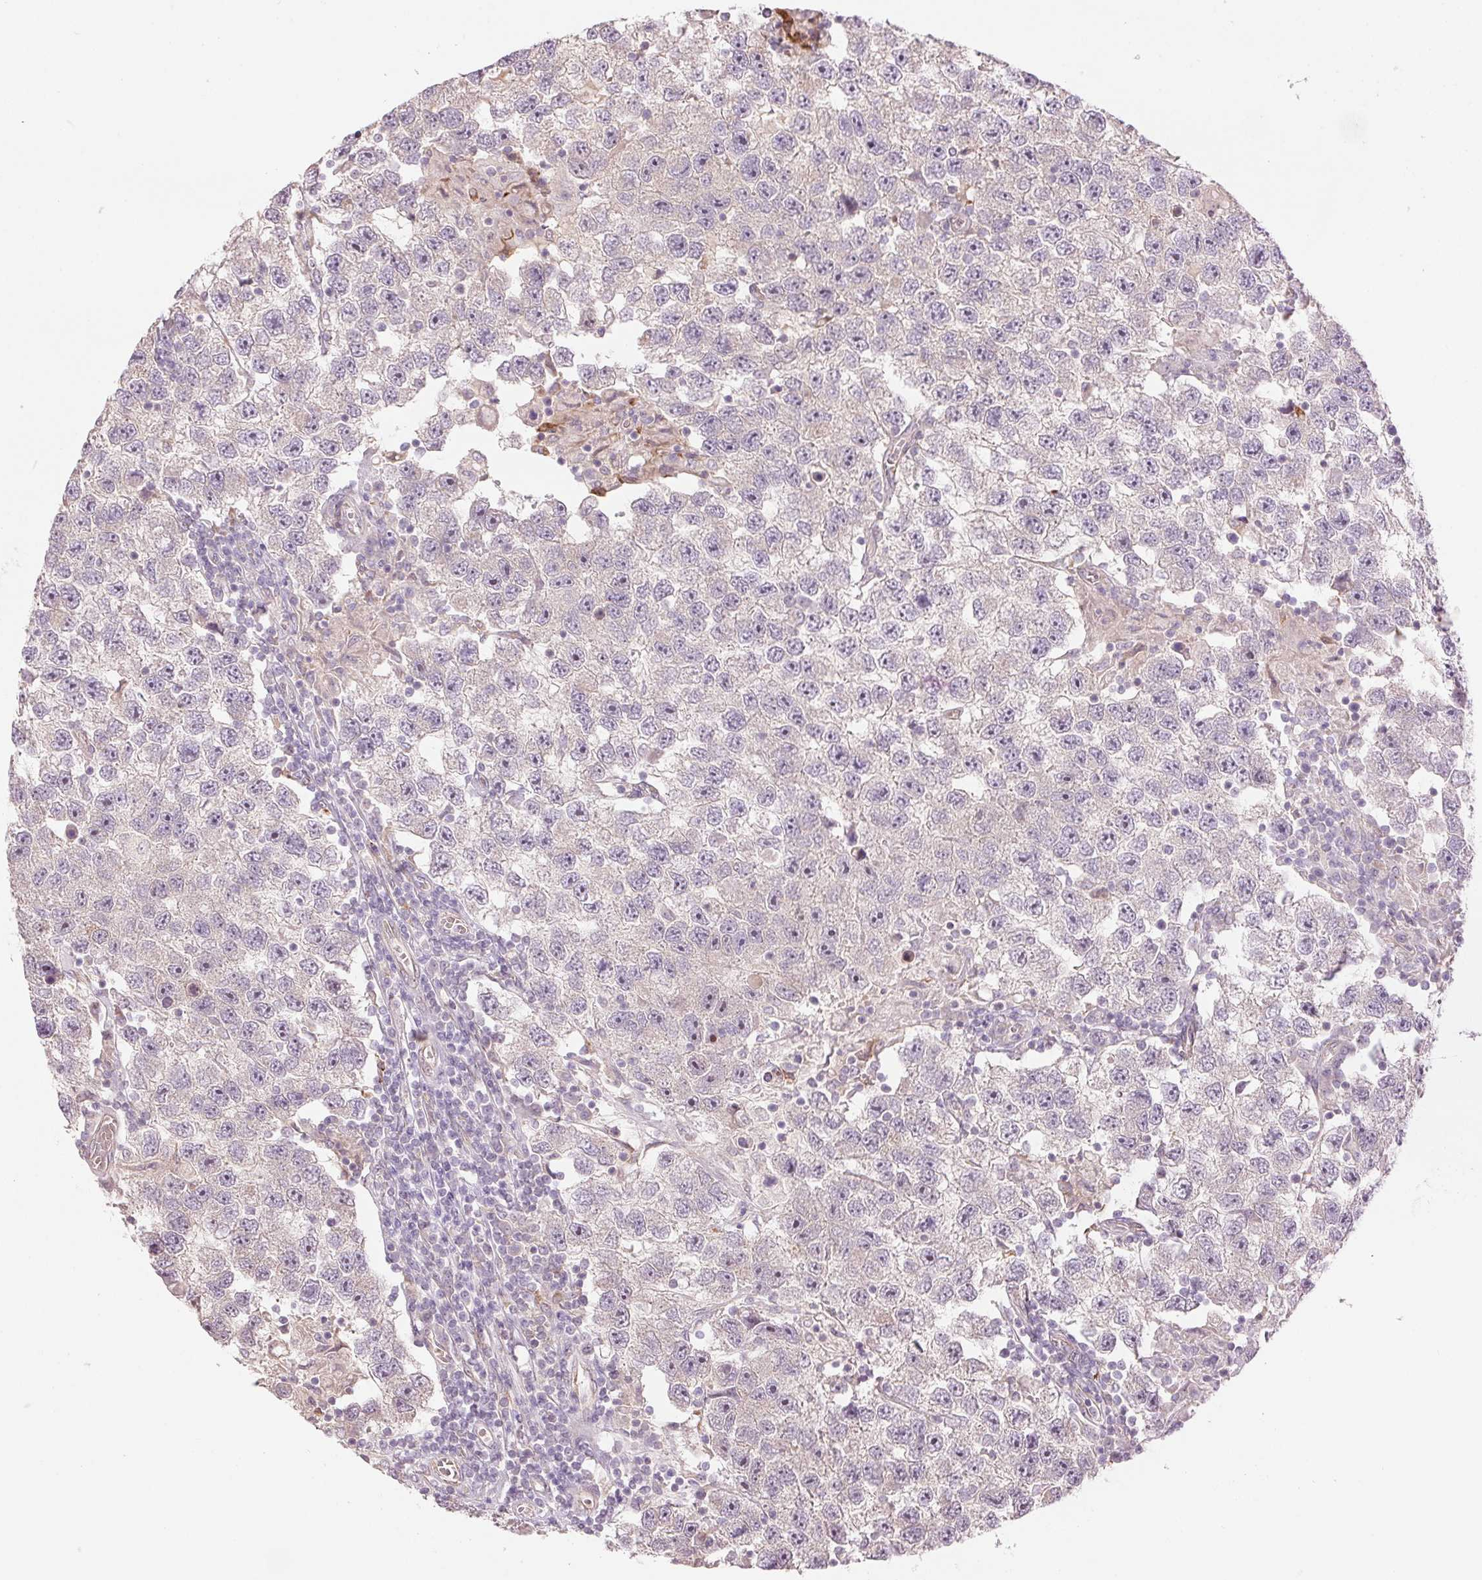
{"staining": {"intensity": "negative", "quantity": "none", "location": "none"}, "tissue": "testis cancer", "cell_type": "Tumor cells", "image_type": "cancer", "snomed": [{"axis": "morphology", "description": "Seminoma, NOS"}, {"axis": "topography", "description": "Testis"}], "caption": "This is an immunohistochemistry (IHC) micrograph of testis cancer. There is no positivity in tumor cells.", "gene": "METTL17", "patient": {"sex": "male", "age": 26}}